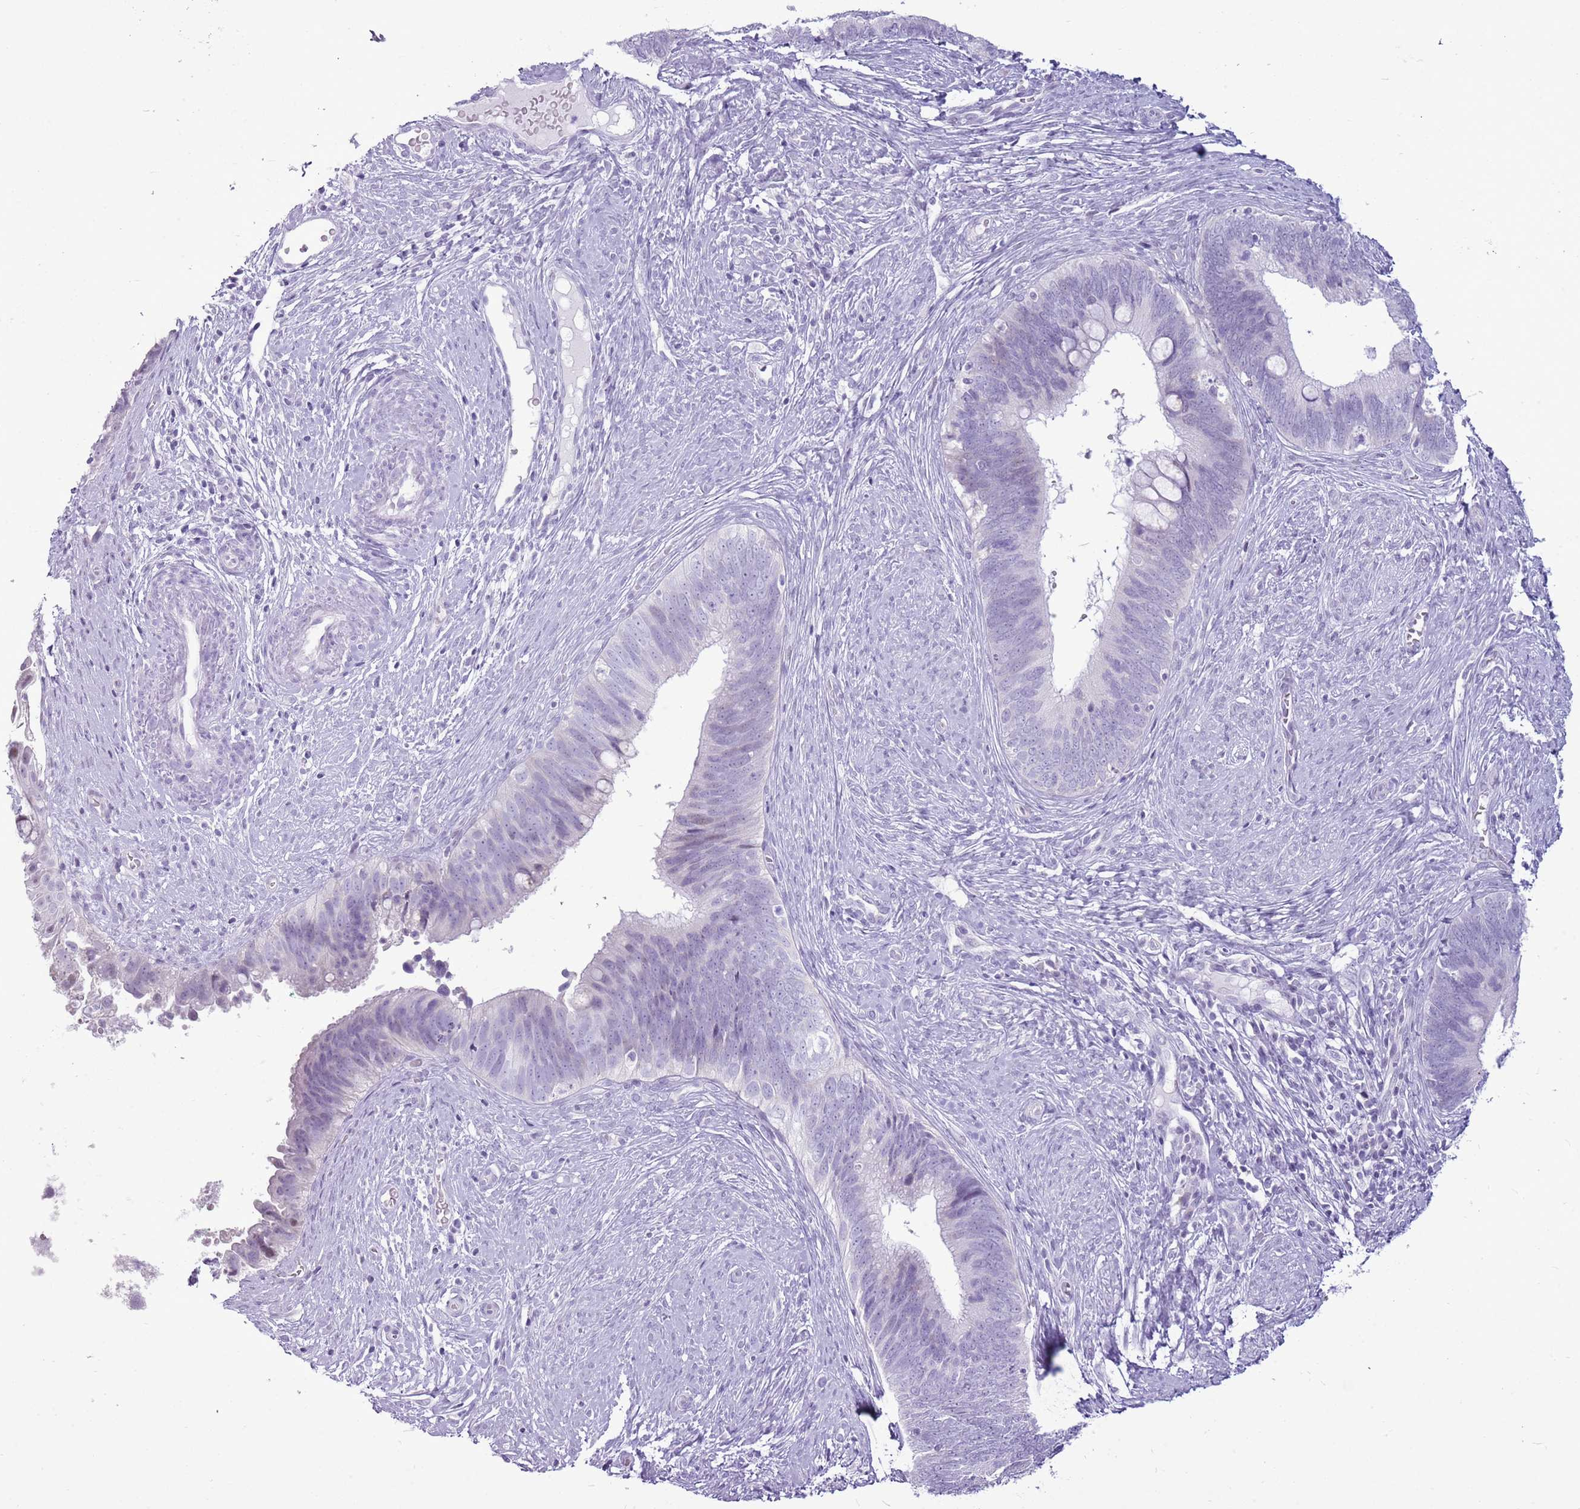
{"staining": {"intensity": "negative", "quantity": "none", "location": "none"}, "tissue": "cervical cancer", "cell_type": "Tumor cells", "image_type": "cancer", "snomed": [{"axis": "morphology", "description": "Adenocarcinoma, NOS"}, {"axis": "topography", "description": "Cervix"}], "caption": "Cervical cancer (adenocarcinoma) stained for a protein using immunohistochemistry (IHC) shows no staining tumor cells.", "gene": "RPL3L", "patient": {"sex": "female", "age": 42}}